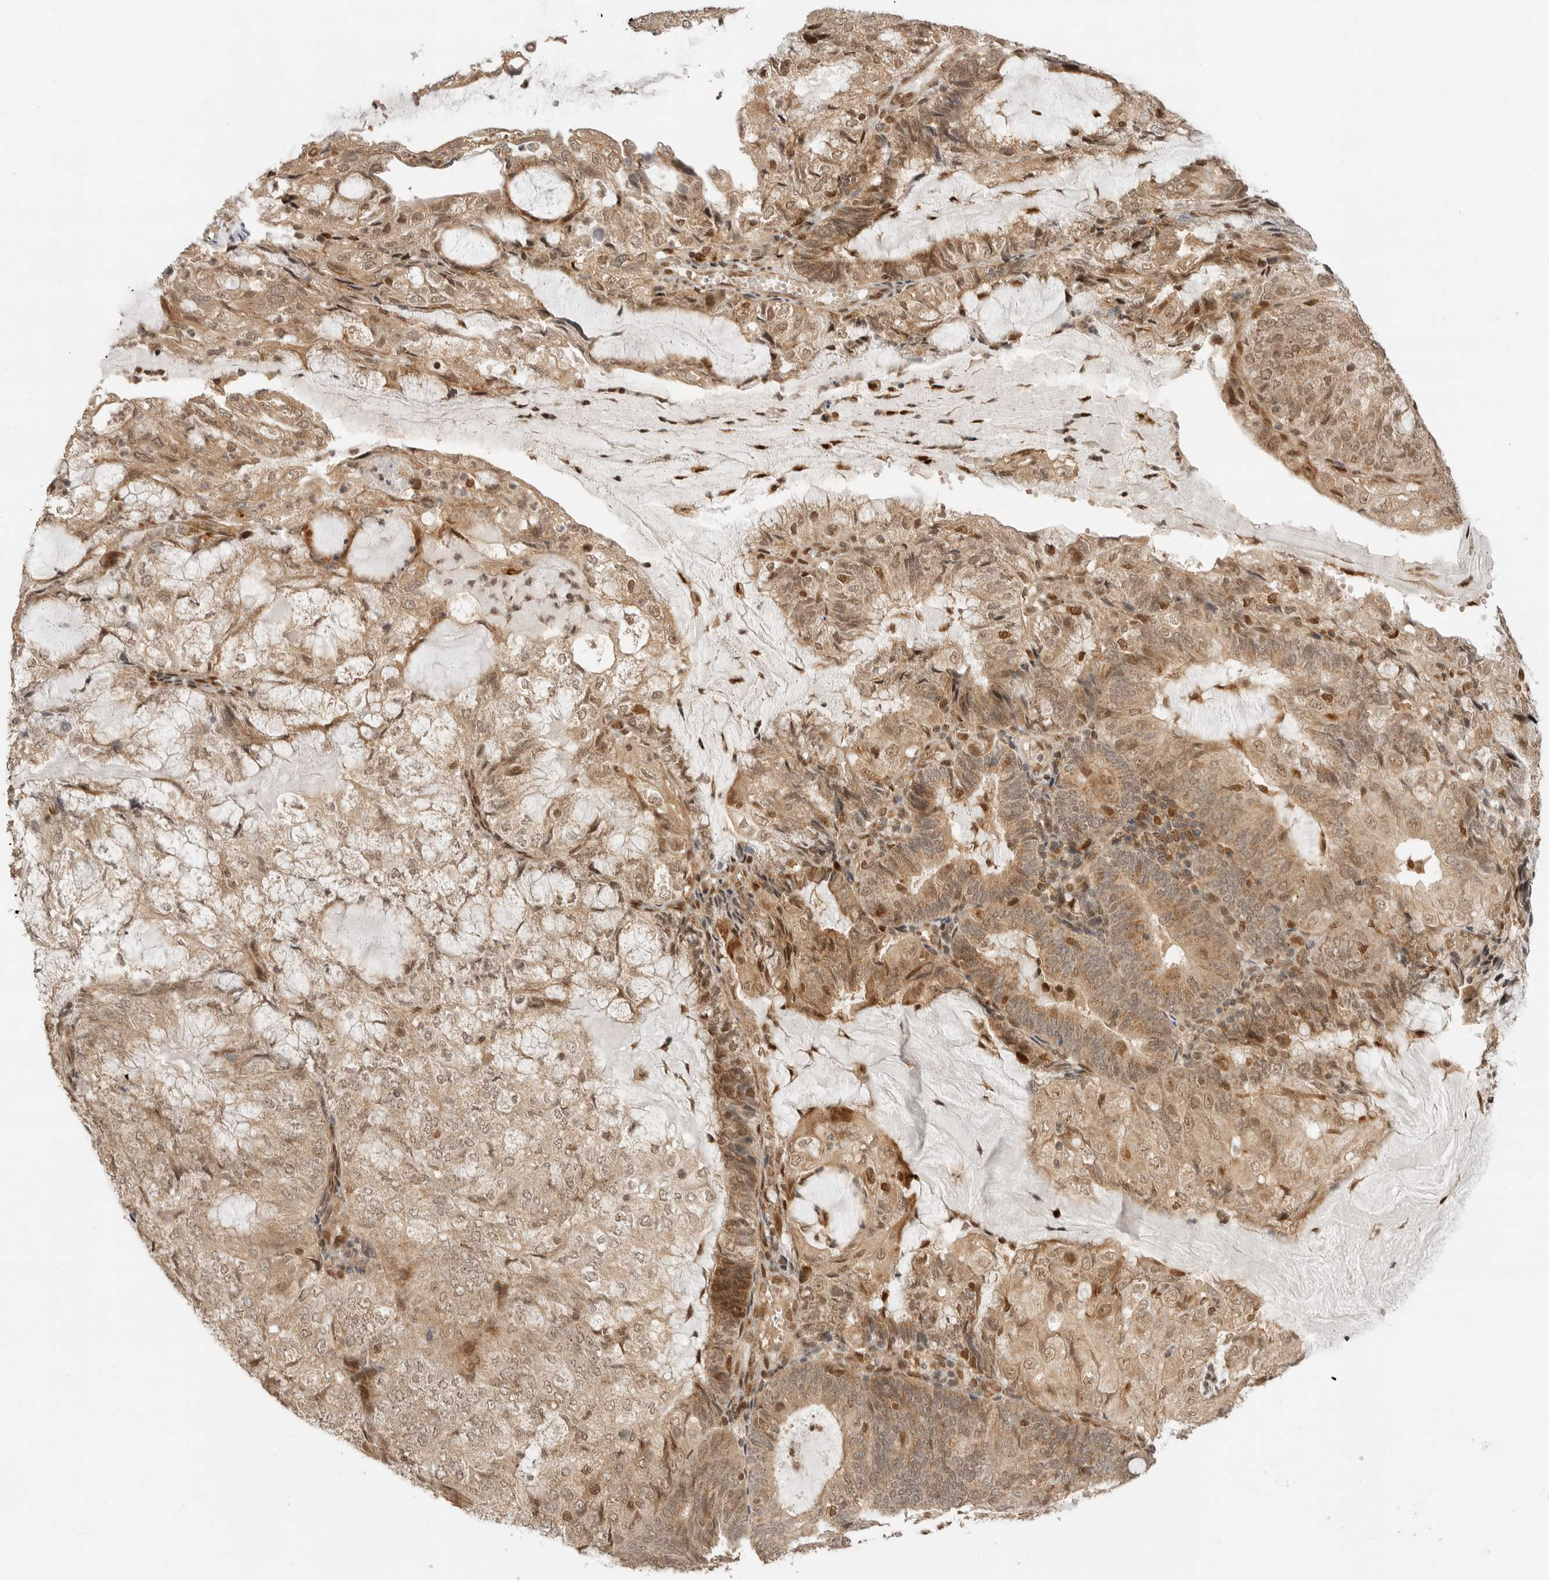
{"staining": {"intensity": "moderate", "quantity": ">75%", "location": "cytoplasmic/membranous,nuclear"}, "tissue": "endometrial cancer", "cell_type": "Tumor cells", "image_type": "cancer", "snomed": [{"axis": "morphology", "description": "Adenocarcinoma, NOS"}, {"axis": "topography", "description": "Endometrium"}], "caption": "A brown stain shows moderate cytoplasmic/membranous and nuclear staining of a protein in human endometrial adenocarcinoma tumor cells. Nuclei are stained in blue.", "gene": "ALKAL1", "patient": {"sex": "female", "age": 81}}